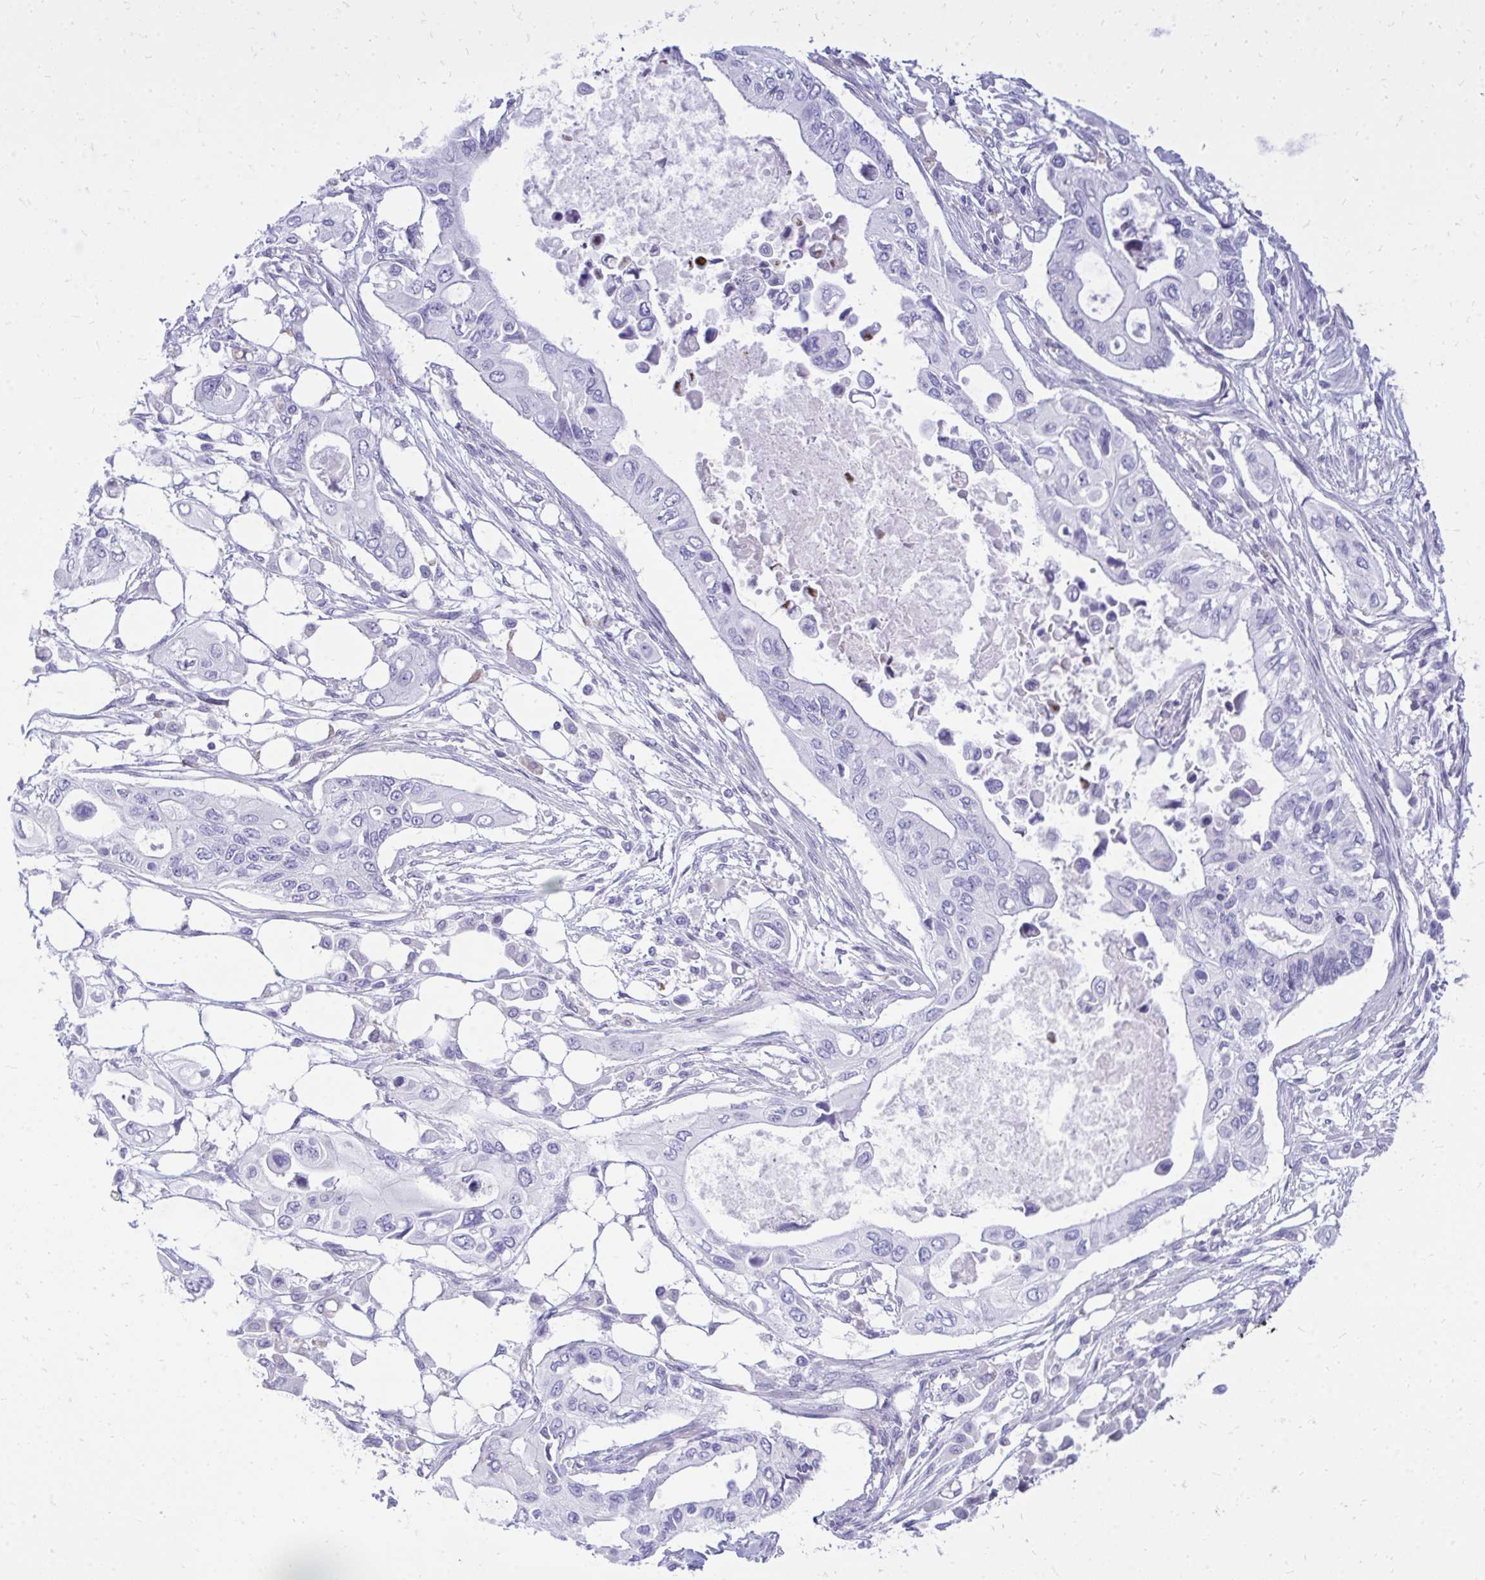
{"staining": {"intensity": "negative", "quantity": "none", "location": "none"}, "tissue": "pancreatic cancer", "cell_type": "Tumor cells", "image_type": "cancer", "snomed": [{"axis": "morphology", "description": "Adenocarcinoma, NOS"}, {"axis": "topography", "description": "Pancreas"}], "caption": "Protein analysis of adenocarcinoma (pancreatic) reveals no significant staining in tumor cells.", "gene": "GABRA1", "patient": {"sex": "female", "age": 63}}